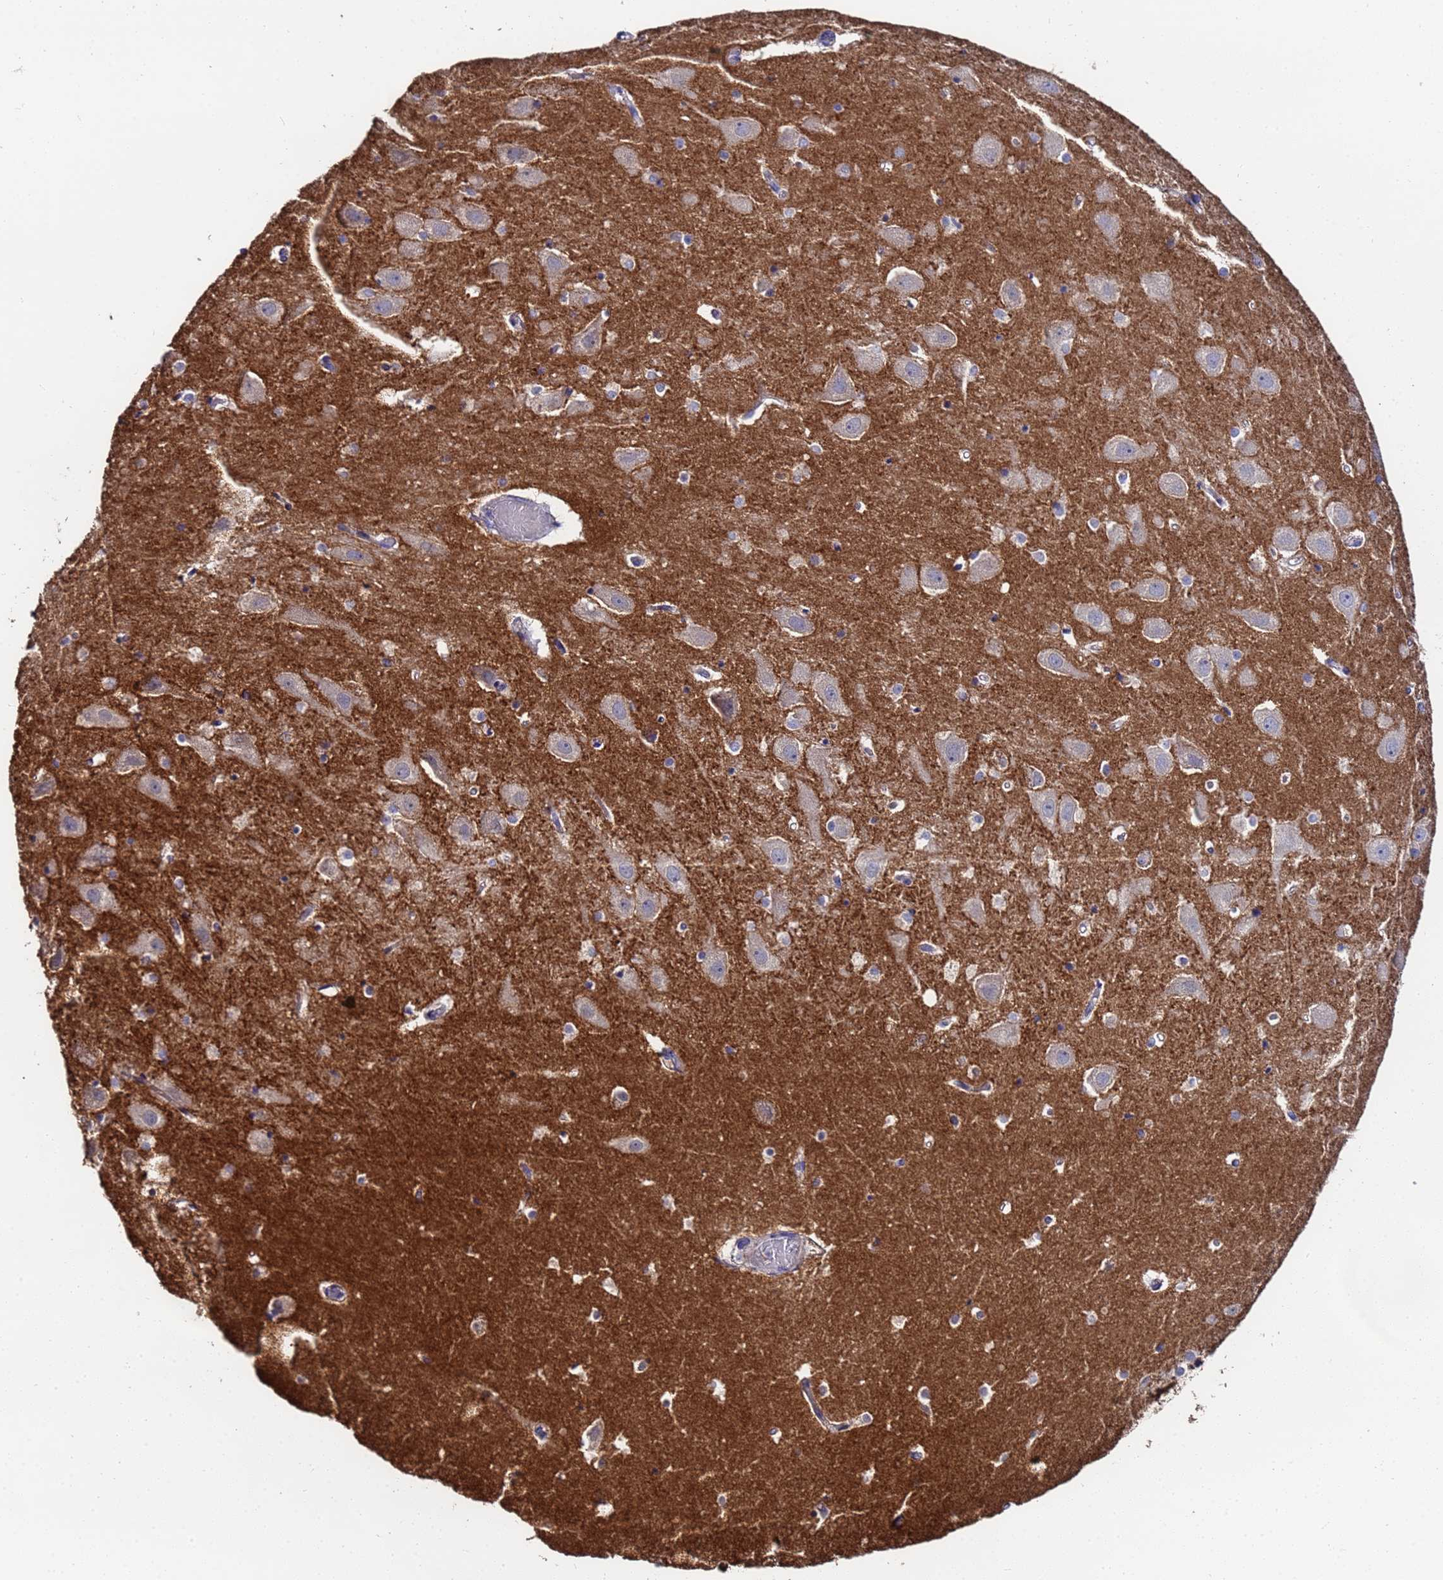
{"staining": {"intensity": "weak", "quantity": "<25%", "location": "cytoplasmic/membranous"}, "tissue": "hippocampus", "cell_type": "Glial cells", "image_type": "normal", "snomed": [{"axis": "morphology", "description": "Normal tissue, NOS"}, {"axis": "topography", "description": "Hippocampus"}], "caption": "Hippocampus stained for a protein using IHC demonstrates no positivity glial cells.", "gene": "TCP10L", "patient": {"sex": "female", "age": 52}}